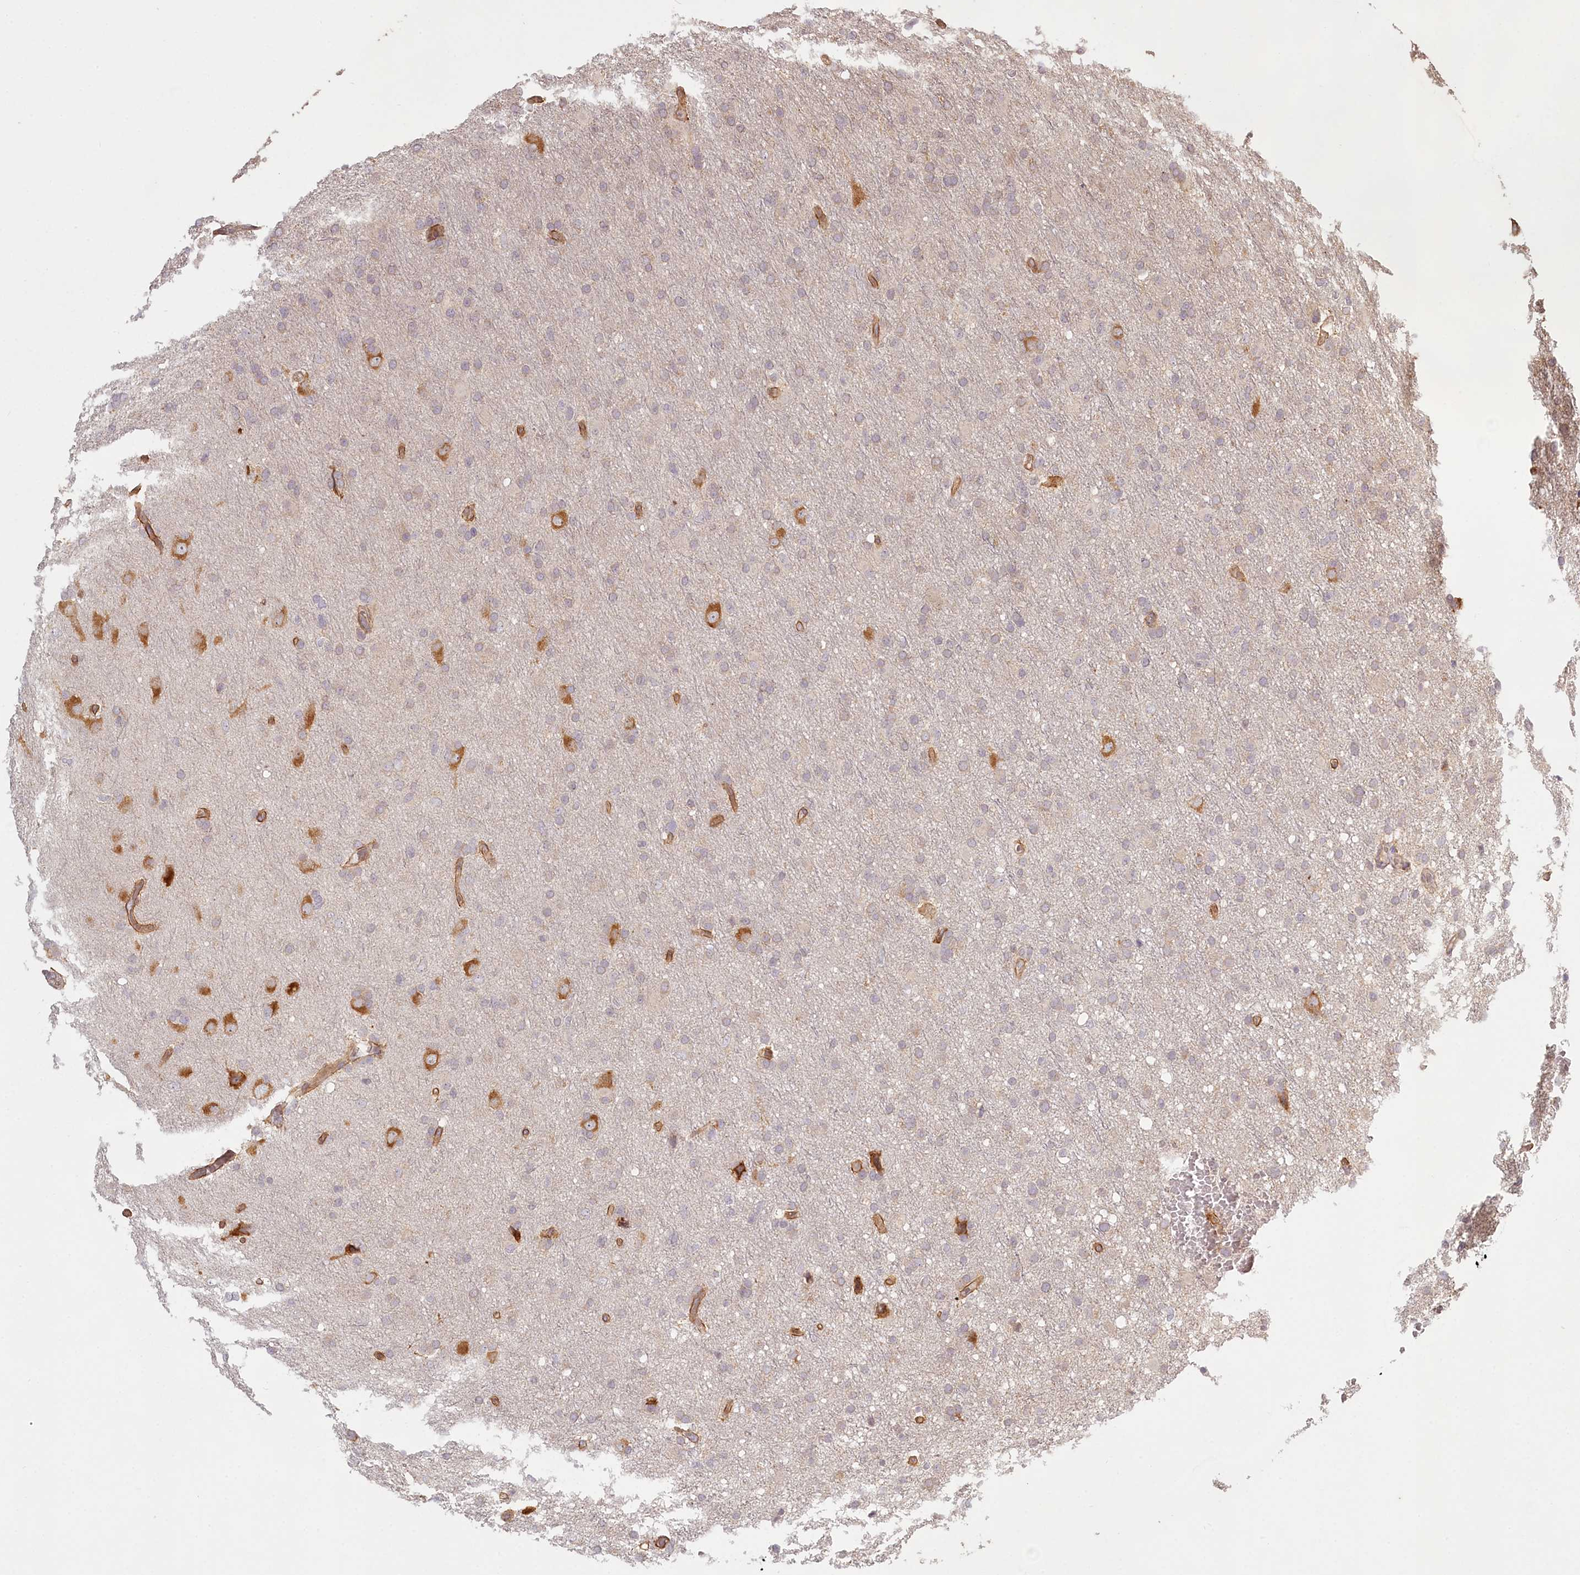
{"staining": {"intensity": "negative", "quantity": "none", "location": "none"}, "tissue": "glioma", "cell_type": "Tumor cells", "image_type": "cancer", "snomed": [{"axis": "morphology", "description": "Glioma, malignant, High grade"}, {"axis": "topography", "description": "Cerebral cortex"}], "caption": "This image is of high-grade glioma (malignant) stained with immunohistochemistry (IHC) to label a protein in brown with the nuclei are counter-stained blue. There is no positivity in tumor cells.", "gene": "TMIE", "patient": {"sex": "female", "age": 36}}